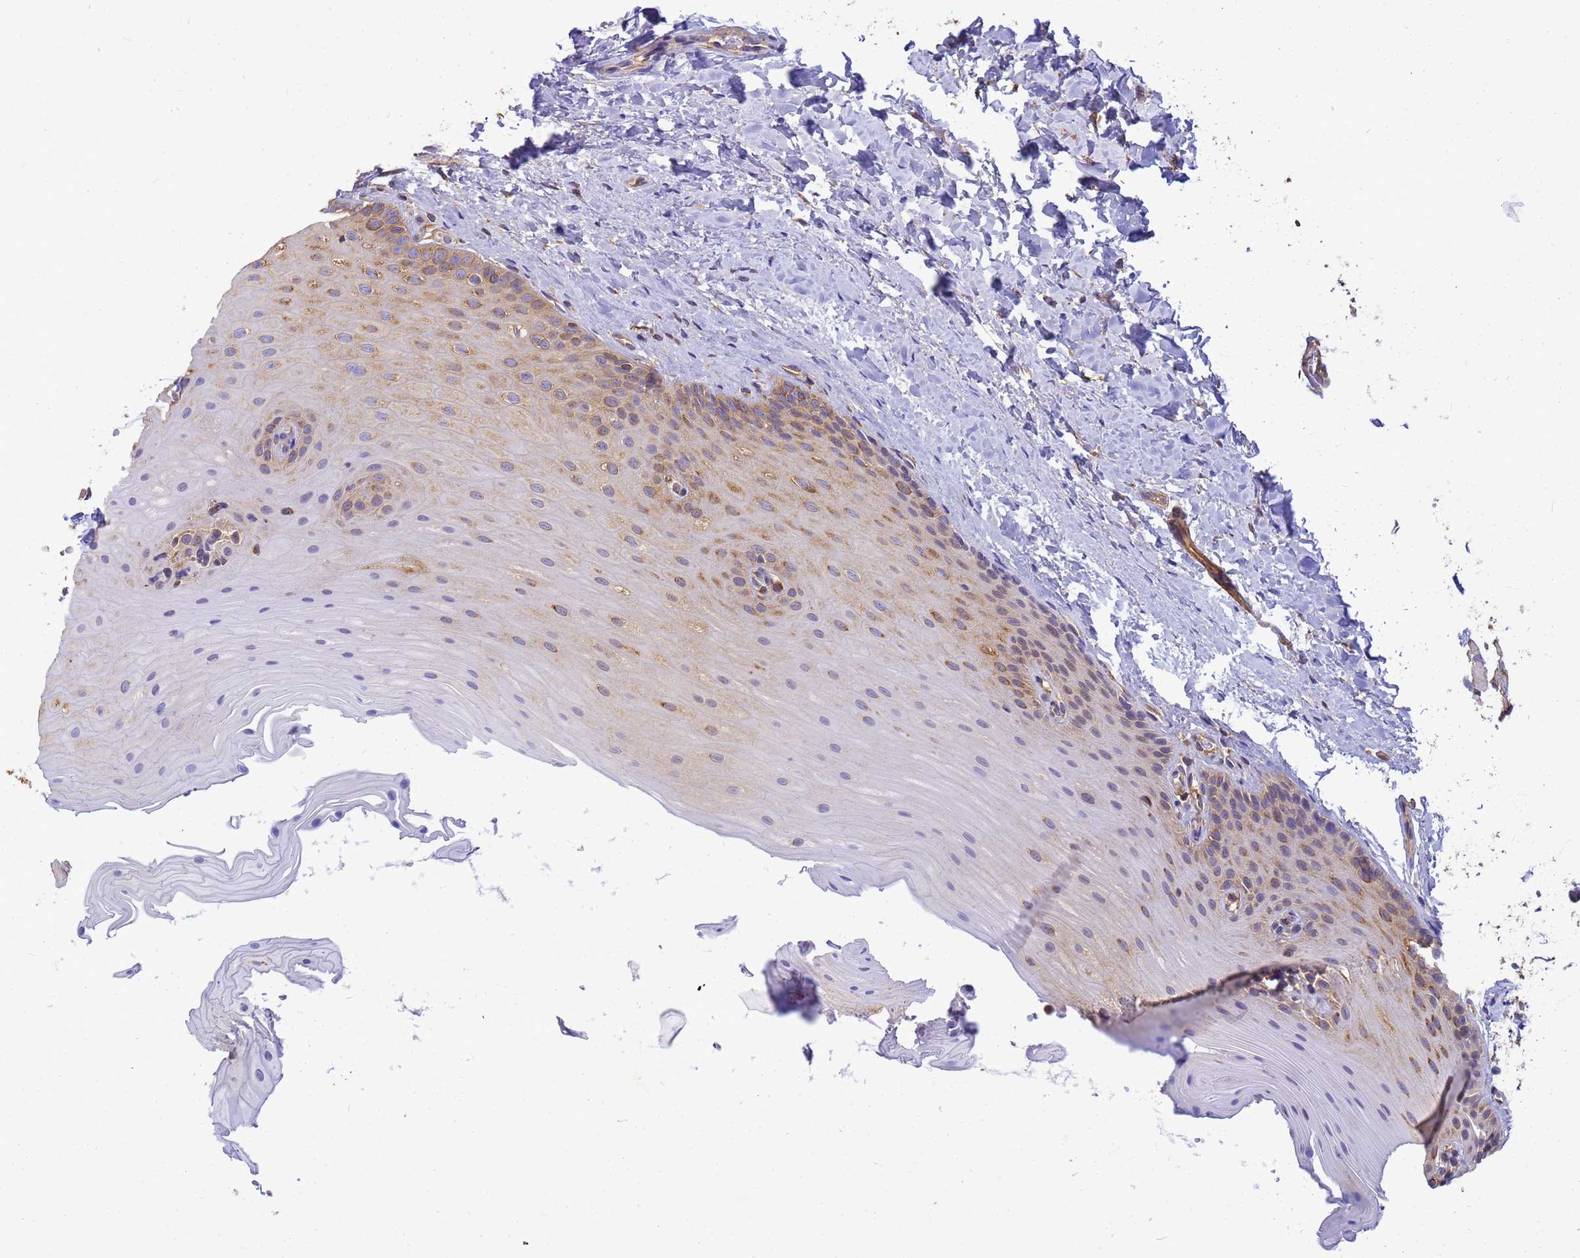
{"staining": {"intensity": "moderate", "quantity": "25%-75%", "location": "cytoplasmic/membranous"}, "tissue": "oral mucosa", "cell_type": "Squamous epithelial cells", "image_type": "normal", "snomed": [{"axis": "morphology", "description": "Normal tissue, NOS"}, {"axis": "topography", "description": "Oral tissue"}], "caption": "The micrograph reveals a brown stain indicating the presence of a protein in the cytoplasmic/membranous of squamous epithelial cells in oral mucosa.", "gene": "ENSG00000198211", "patient": {"sex": "female", "age": 67}}